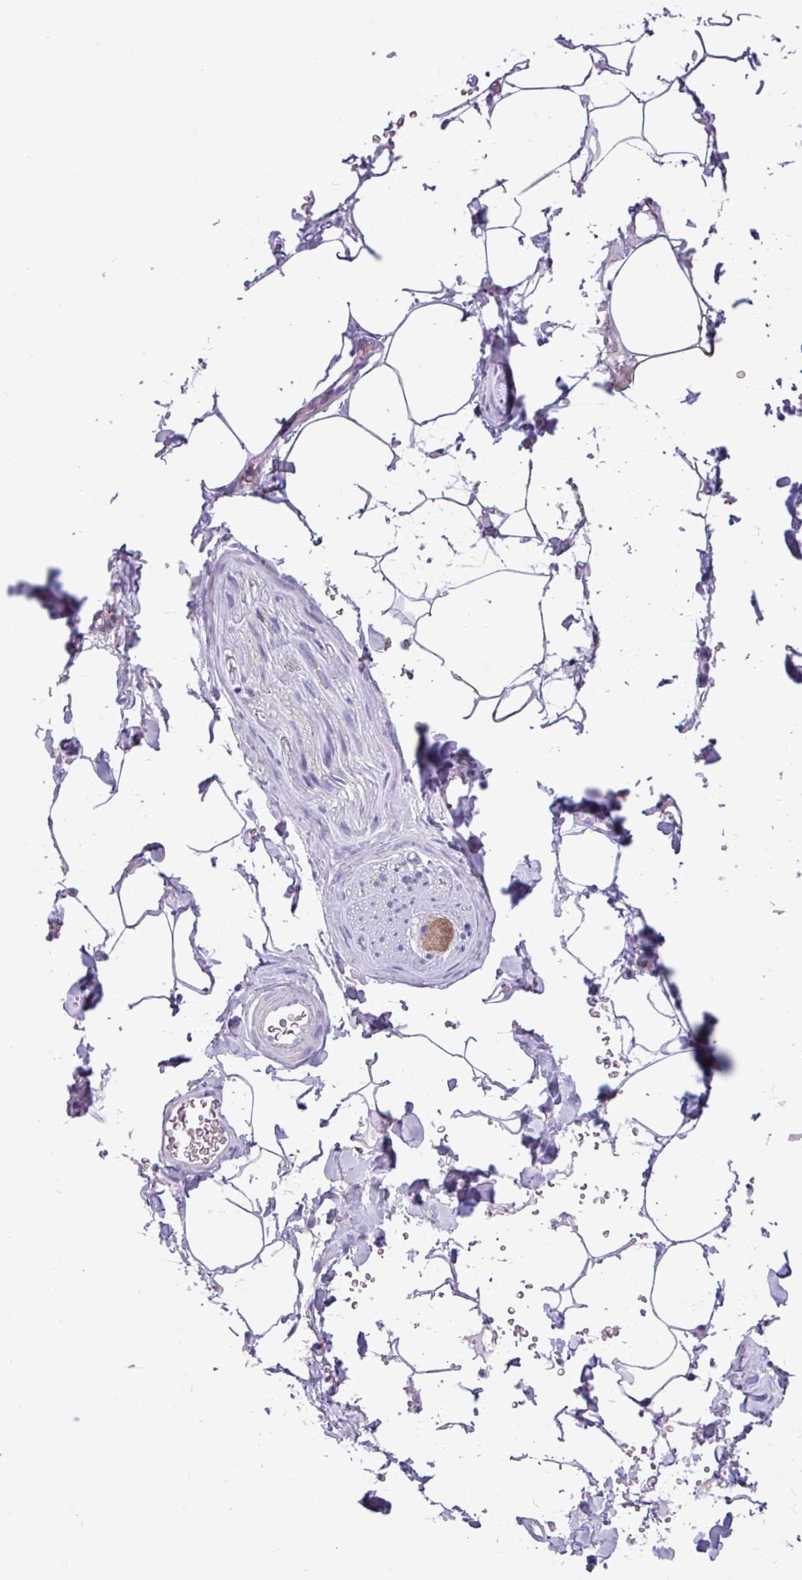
{"staining": {"intensity": "negative", "quantity": "none", "location": "none"}, "tissue": "adipose tissue", "cell_type": "Adipocytes", "image_type": "normal", "snomed": [{"axis": "morphology", "description": "Normal tissue, NOS"}, {"axis": "topography", "description": "Rectum"}, {"axis": "topography", "description": "Peripheral nerve tissue"}], "caption": "A histopathology image of human adipose tissue is negative for staining in adipocytes. (Stains: DAB (3,3'-diaminobenzidine) immunohistochemistry (IHC) with hematoxylin counter stain, Microscopy: brightfield microscopy at high magnification).", "gene": "CAMK1", "patient": {"sex": "female", "age": 69}}